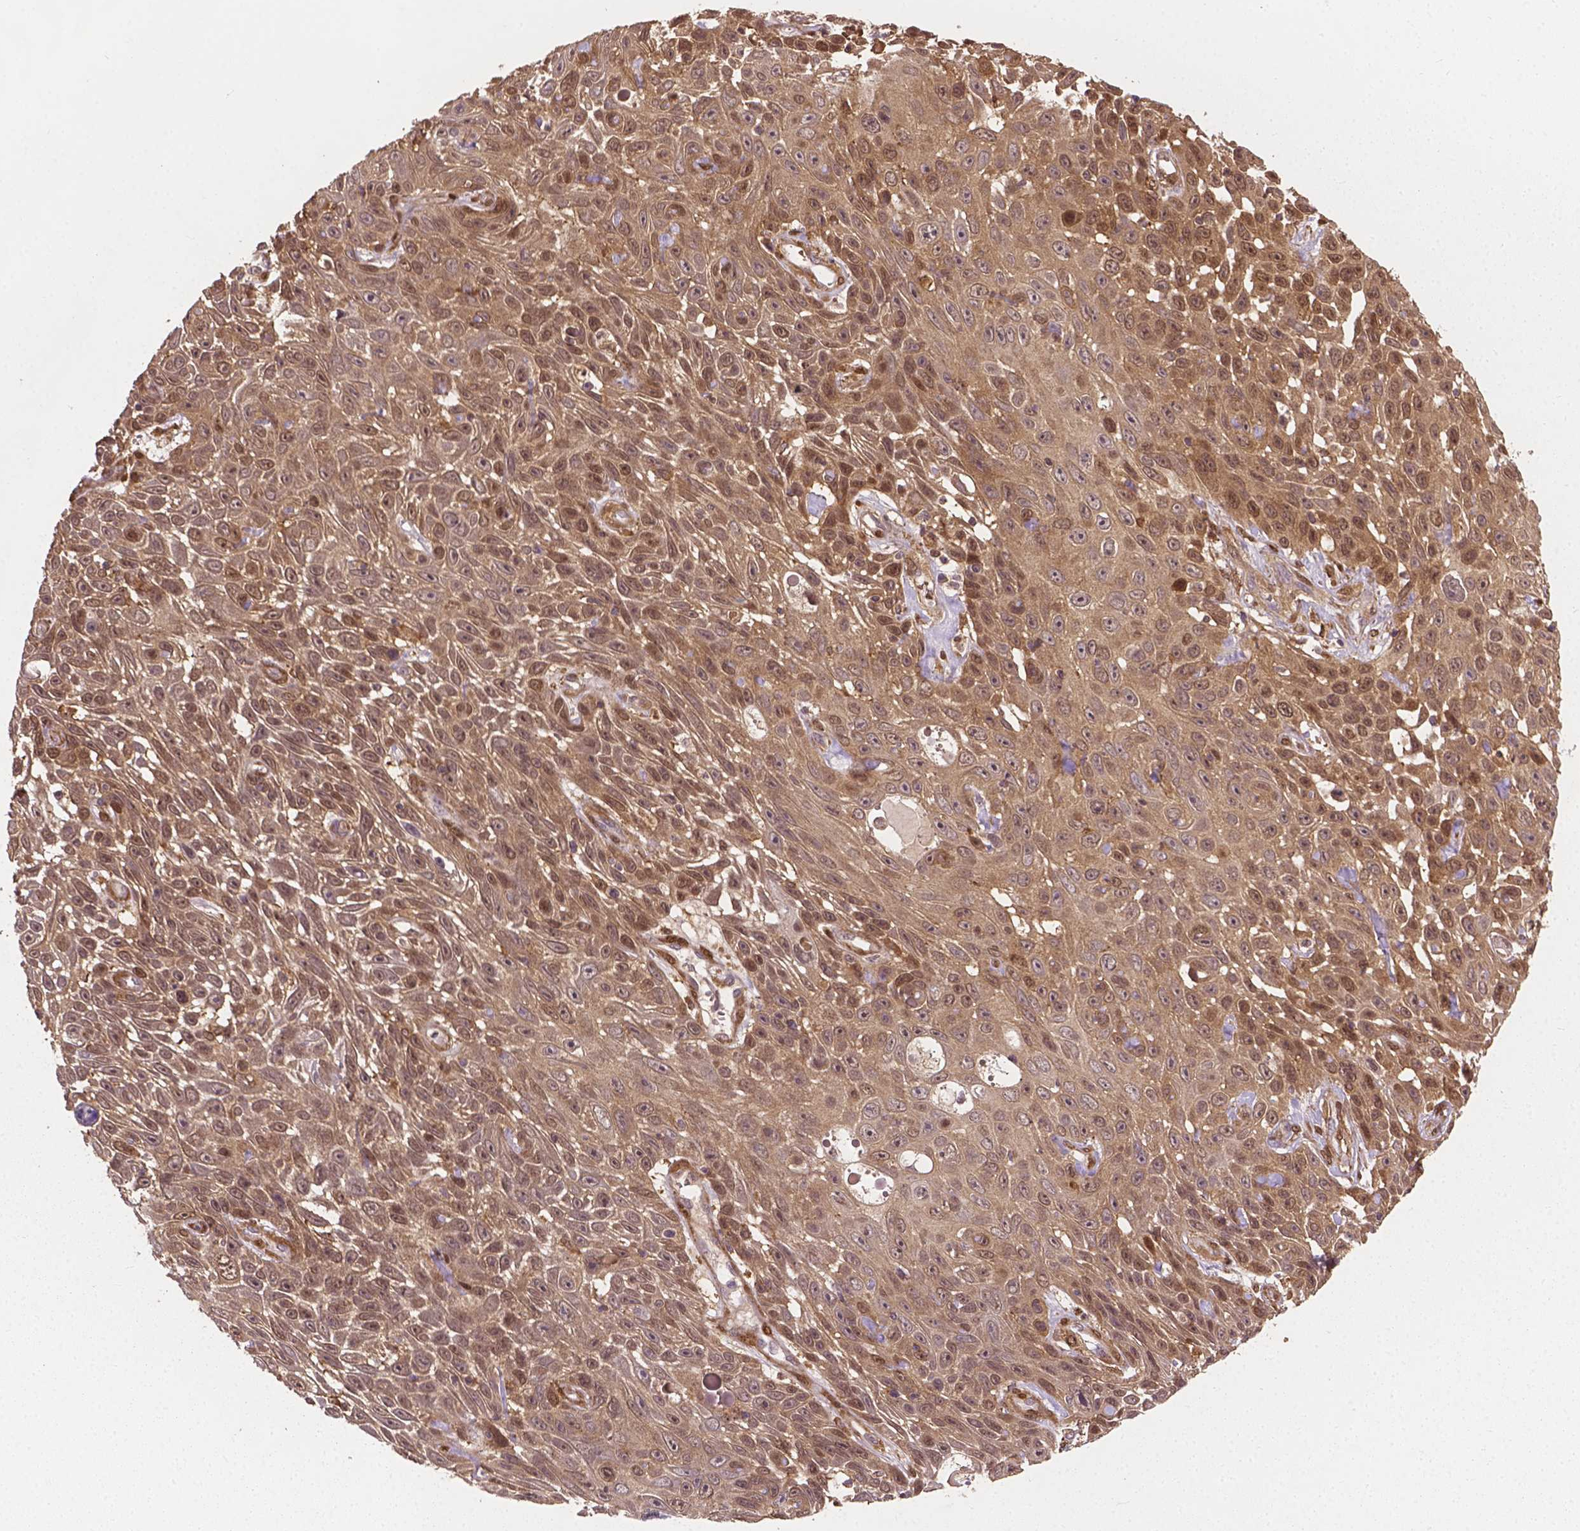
{"staining": {"intensity": "moderate", "quantity": "<25%", "location": "cytoplasmic/membranous,nuclear"}, "tissue": "skin cancer", "cell_type": "Tumor cells", "image_type": "cancer", "snomed": [{"axis": "morphology", "description": "Squamous cell carcinoma, NOS"}, {"axis": "topography", "description": "Skin"}], "caption": "Protein staining by IHC displays moderate cytoplasmic/membranous and nuclear expression in approximately <25% of tumor cells in skin cancer. (Brightfield microscopy of DAB IHC at high magnification).", "gene": "YAP1", "patient": {"sex": "male", "age": 82}}